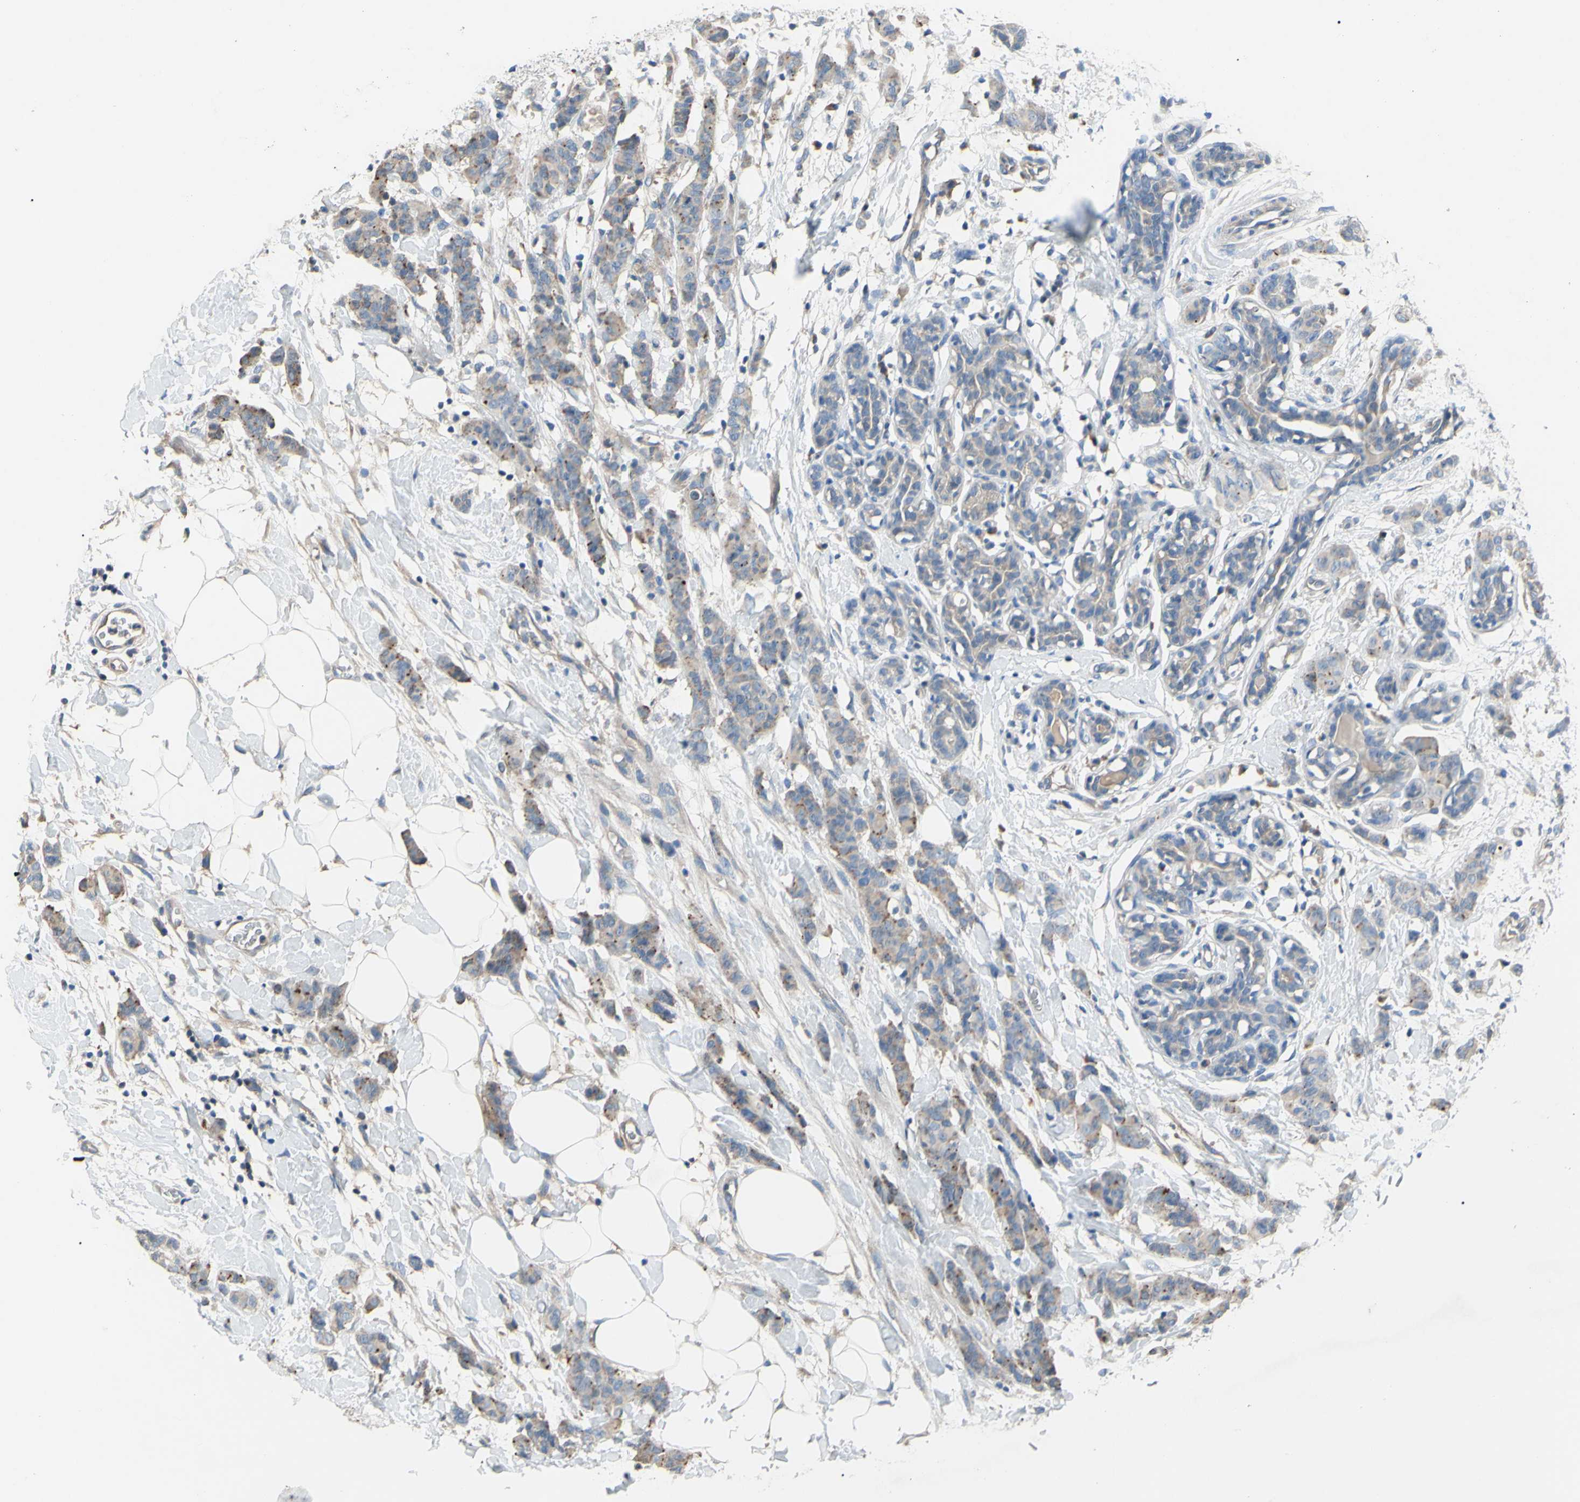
{"staining": {"intensity": "weak", "quantity": ">75%", "location": "cytoplasmic/membranous"}, "tissue": "breast cancer", "cell_type": "Tumor cells", "image_type": "cancer", "snomed": [{"axis": "morphology", "description": "Normal tissue, NOS"}, {"axis": "morphology", "description": "Duct carcinoma"}, {"axis": "topography", "description": "Breast"}], "caption": "IHC staining of breast cancer, which exhibits low levels of weak cytoplasmic/membranous staining in about >75% of tumor cells indicating weak cytoplasmic/membranous protein expression. The staining was performed using DAB (3,3'-diaminobenzidine) (brown) for protein detection and nuclei were counterstained in hematoxylin (blue).", "gene": "TMEM59L", "patient": {"sex": "female", "age": 40}}